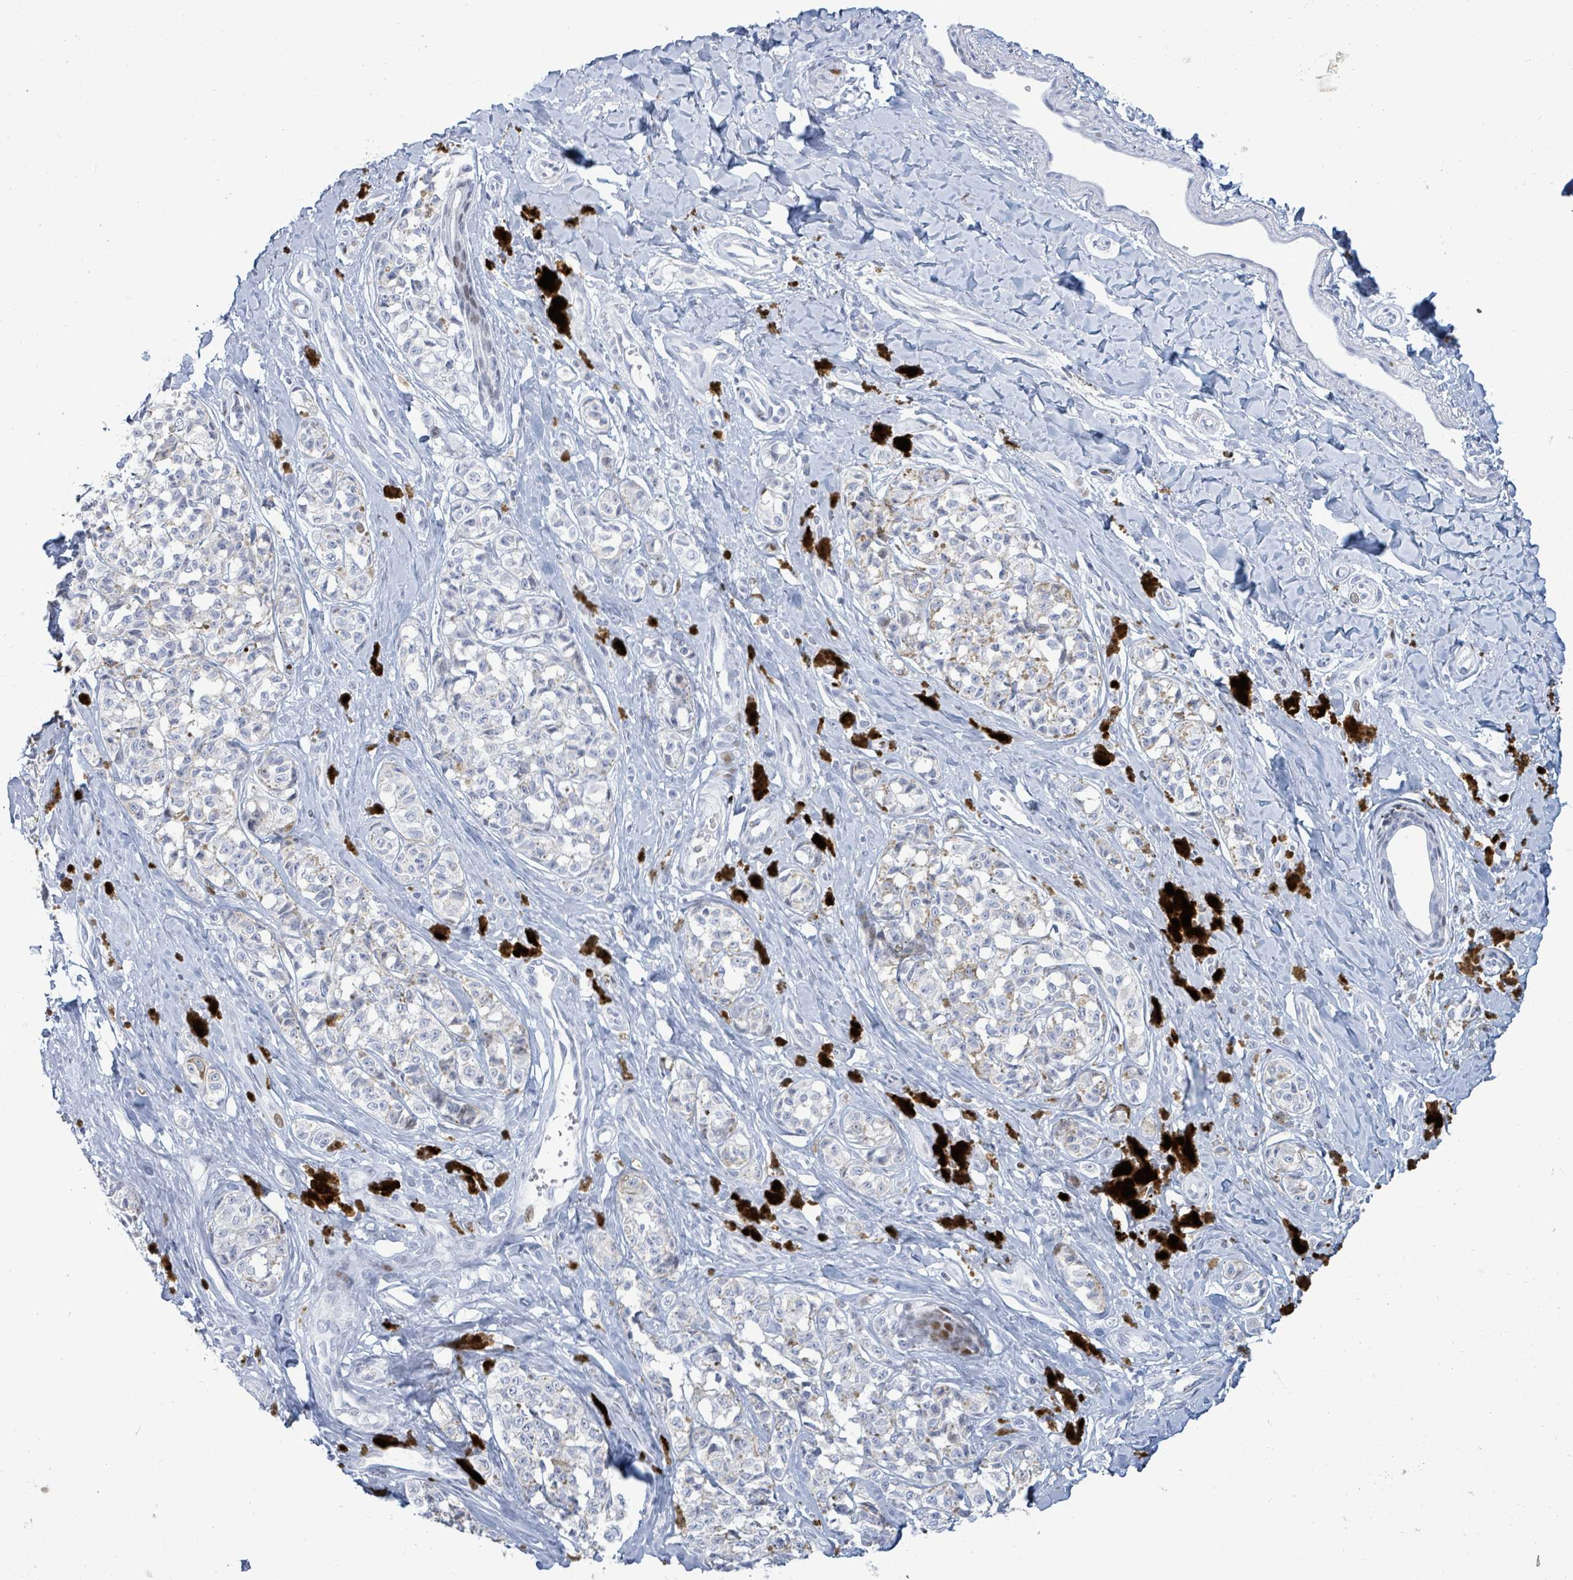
{"staining": {"intensity": "weak", "quantity": "25%-75%", "location": "cytoplasmic/membranous"}, "tissue": "melanoma", "cell_type": "Tumor cells", "image_type": "cancer", "snomed": [{"axis": "morphology", "description": "Malignant melanoma, NOS"}, {"axis": "topography", "description": "Skin"}], "caption": "Immunohistochemical staining of malignant melanoma shows low levels of weak cytoplasmic/membranous positivity in approximately 25%-75% of tumor cells. The staining was performed using DAB (3,3'-diaminobenzidine) to visualize the protein expression in brown, while the nuclei were stained in blue with hematoxylin (Magnification: 20x).", "gene": "MALL", "patient": {"sex": "female", "age": 65}}